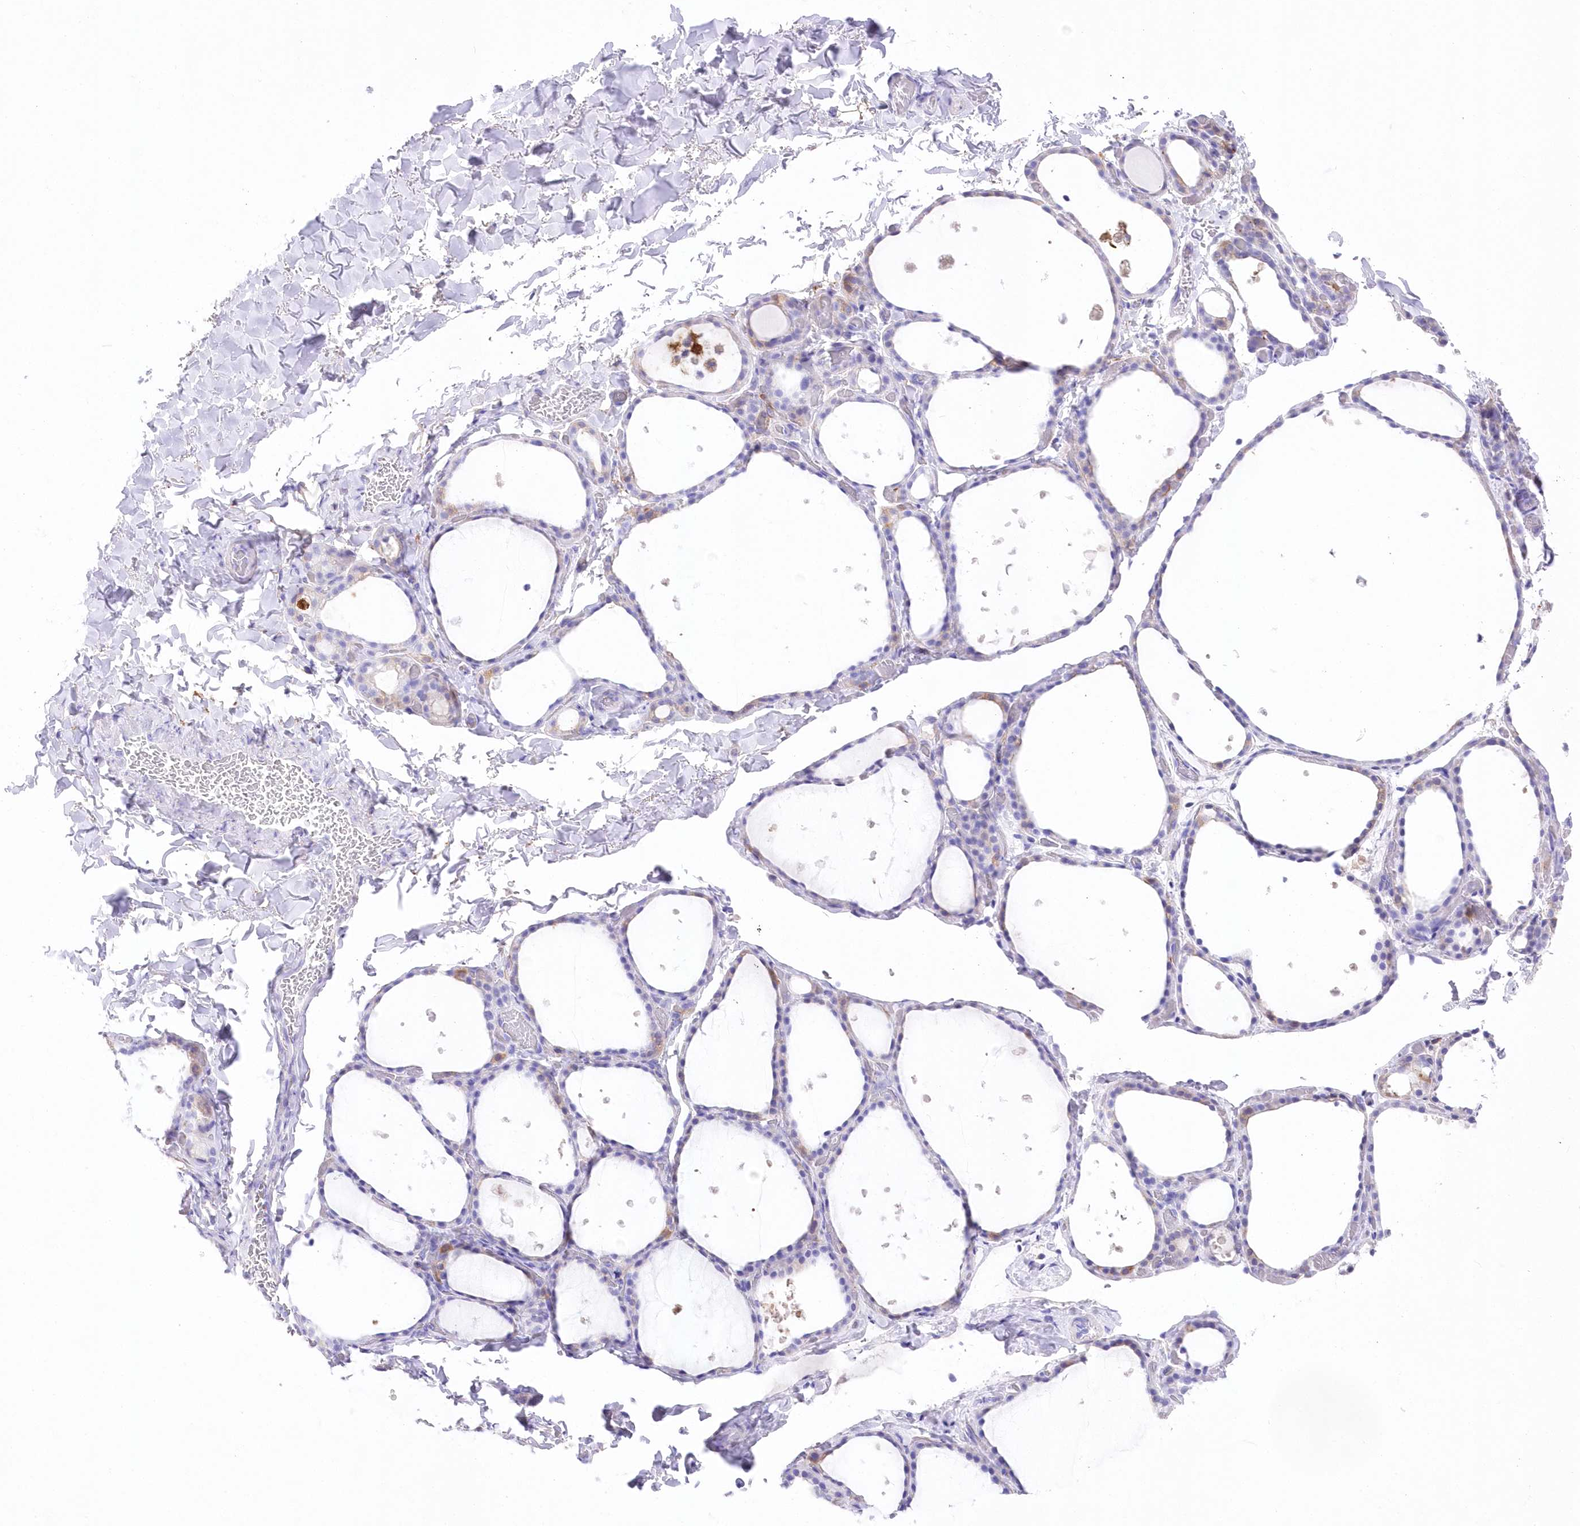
{"staining": {"intensity": "negative", "quantity": "none", "location": "none"}, "tissue": "thyroid gland", "cell_type": "Glandular cells", "image_type": "normal", "snomed": [{"axis": "morphology", "description": "Normal tissue, NOS"}, {"axis": "topography", "description": "Thyroid gland"}], "caption": "Human thyroid gland stained for a protein using IHC displays no positivity in glandular cells.", "gene": "DNAJC19", "patient": {"sex": "female", "age": 44}}